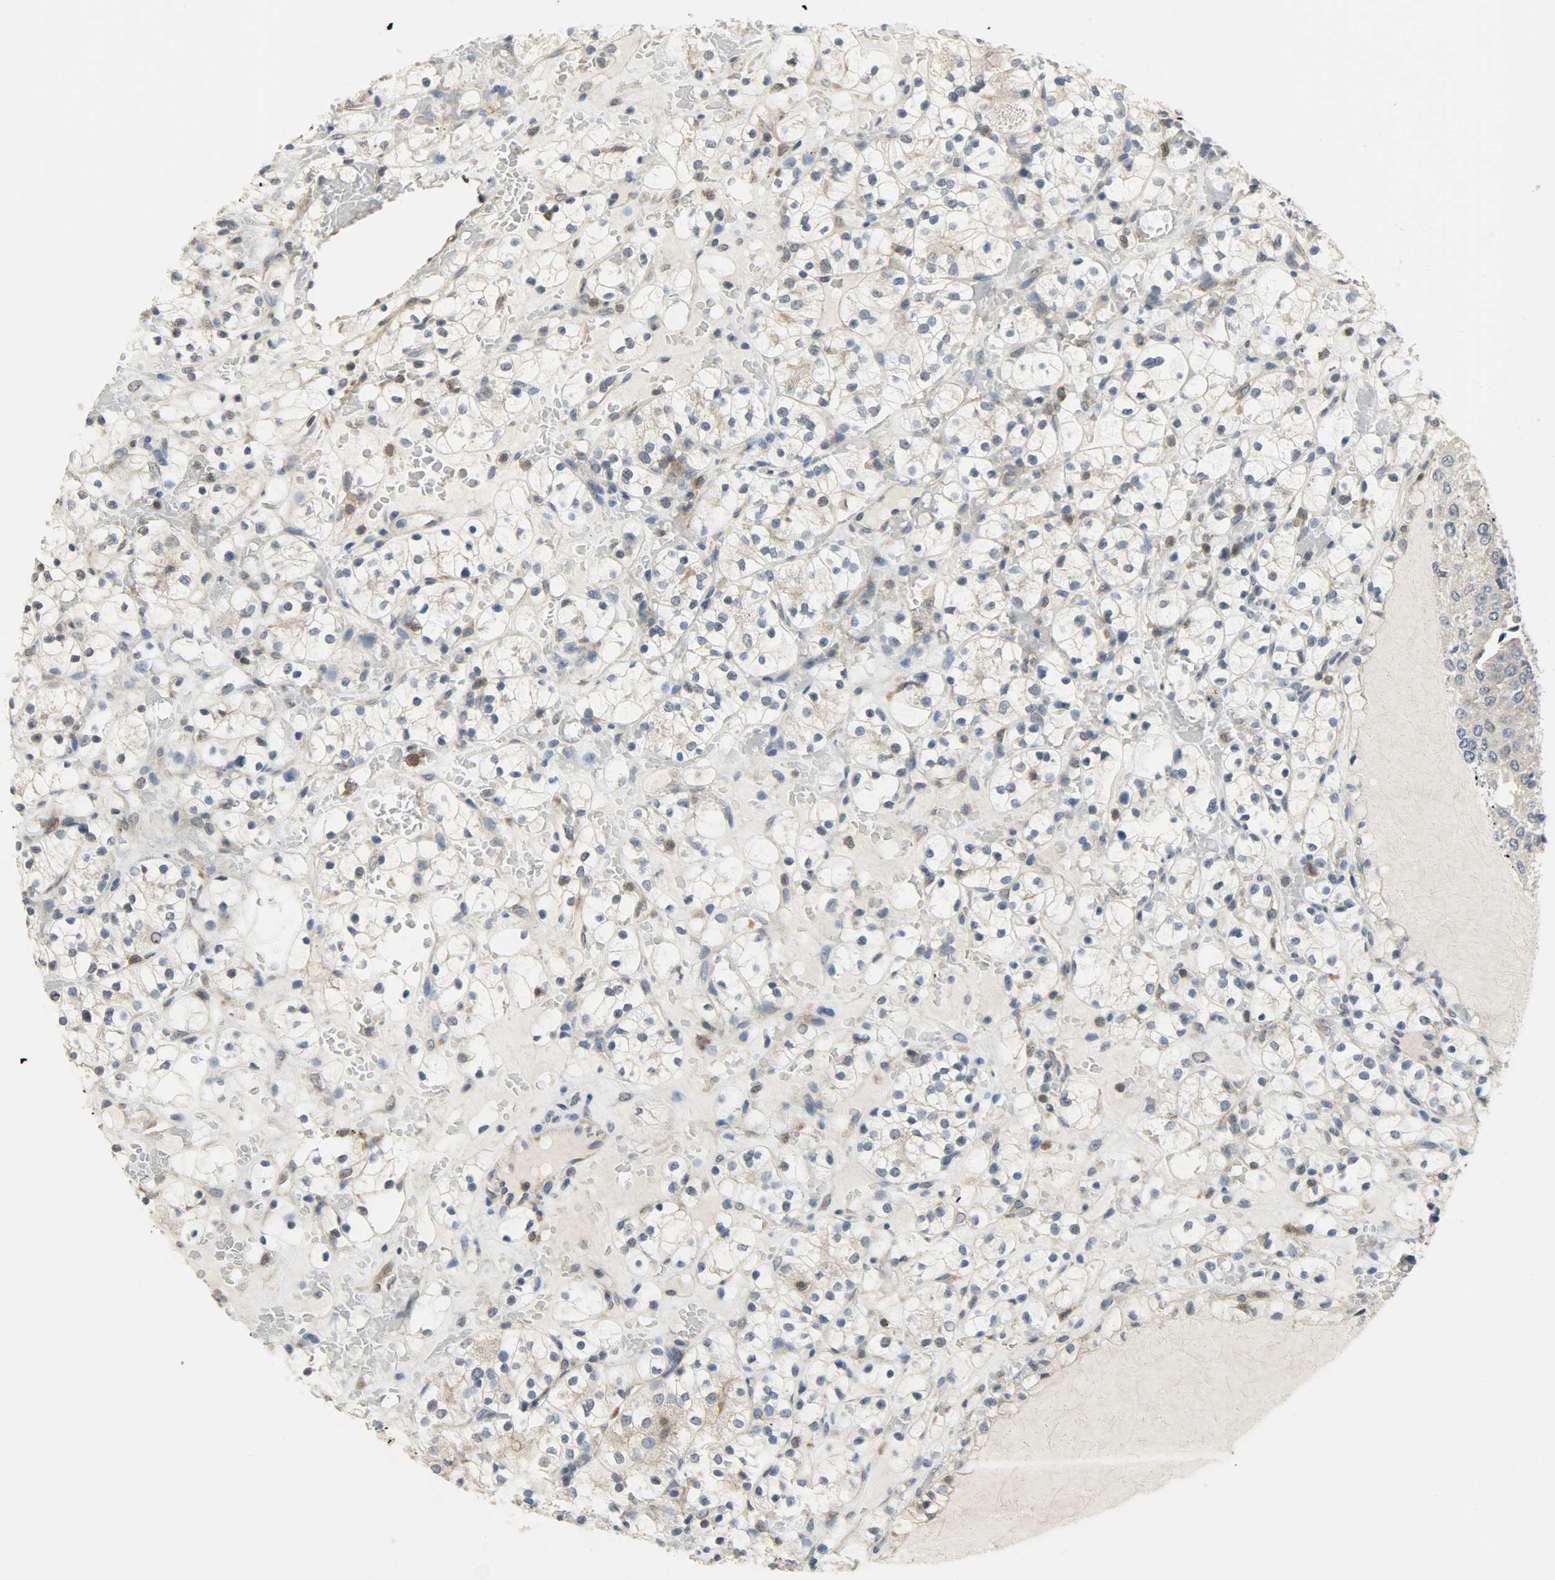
{"staining": {"intensity": "weak", "quantity": "25%-75%", "location": "cytoplasmic/membranous"}, "tissue": "renal cancer", "cell_type": "Tumor cells", "image_type": "cancer", "snomed": [{"axis": "morphology", "description": "Adenocarcinoma, NOS"}, {"axis": "topography", "description": "Kidney"}], "caption": "About 25%-75% of tumor cells in human renal cancer (adenocarcinoma) display weak cytoplasmic/membranous protein staining as visualized by brown immunohistochemical staining.", "gene": "TRIM21", "patient": {"sex": "female", "age": 60}}